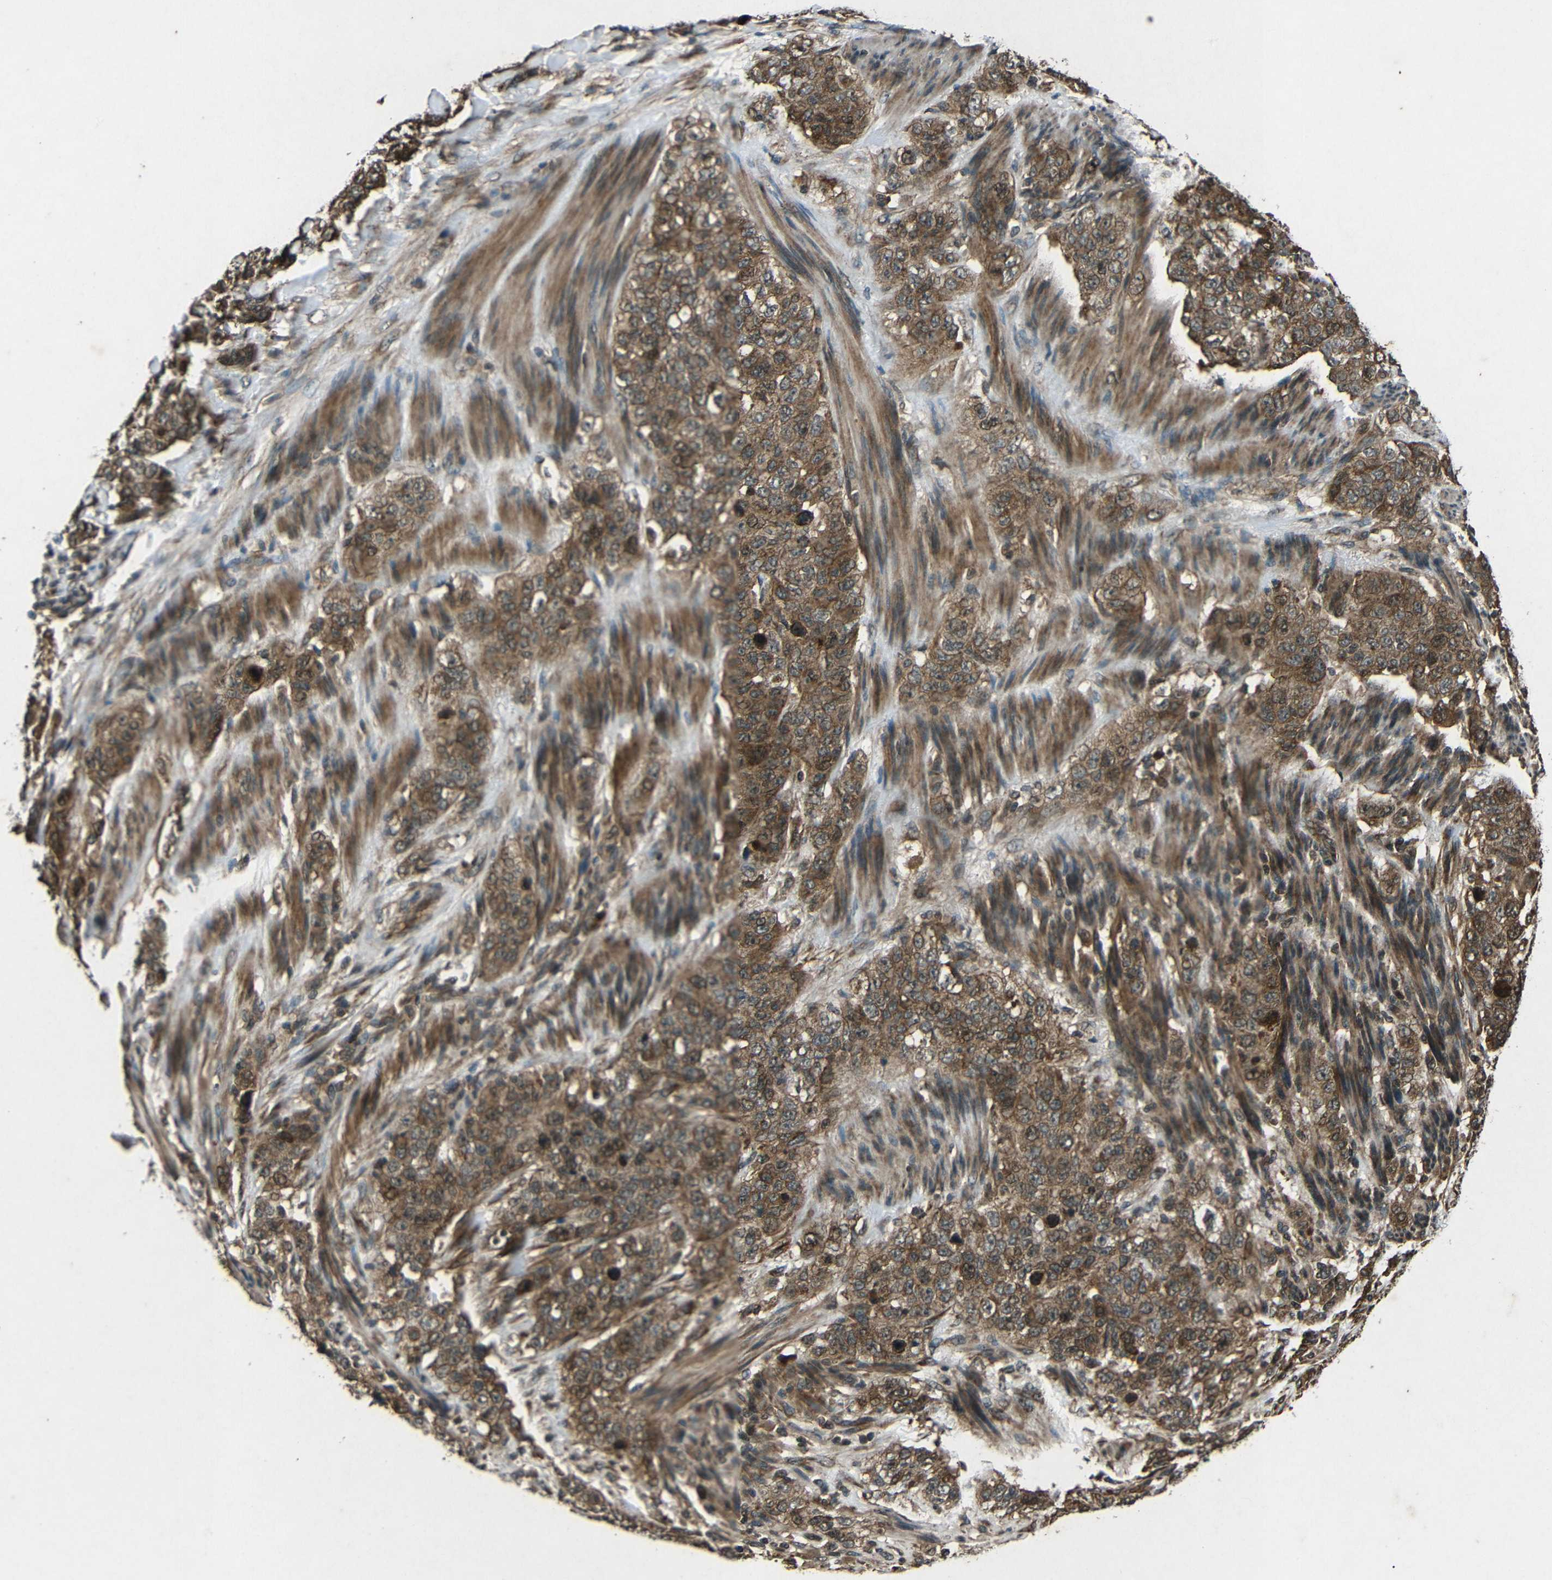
{"staining": {"intensity": "moderate", "quantity": ">75%", "location": "cytoplasmic/membranous"}, "tissue": "stomach cancer", "cell_type": "Tumor cells", "image_type": "cancer", "snomed": [{"axis": "morphology", "description": "Adenocarcinoma, NOS"}, {"axis": "topography", "description": "Stomach"}], "caption": "Stomach cancer (adenocarcinoma) stained with a protein marker demonstrates moderate staining in tumor cells.", "gene": "PLK2", "patient": {"sex": "male", "age": 48}}